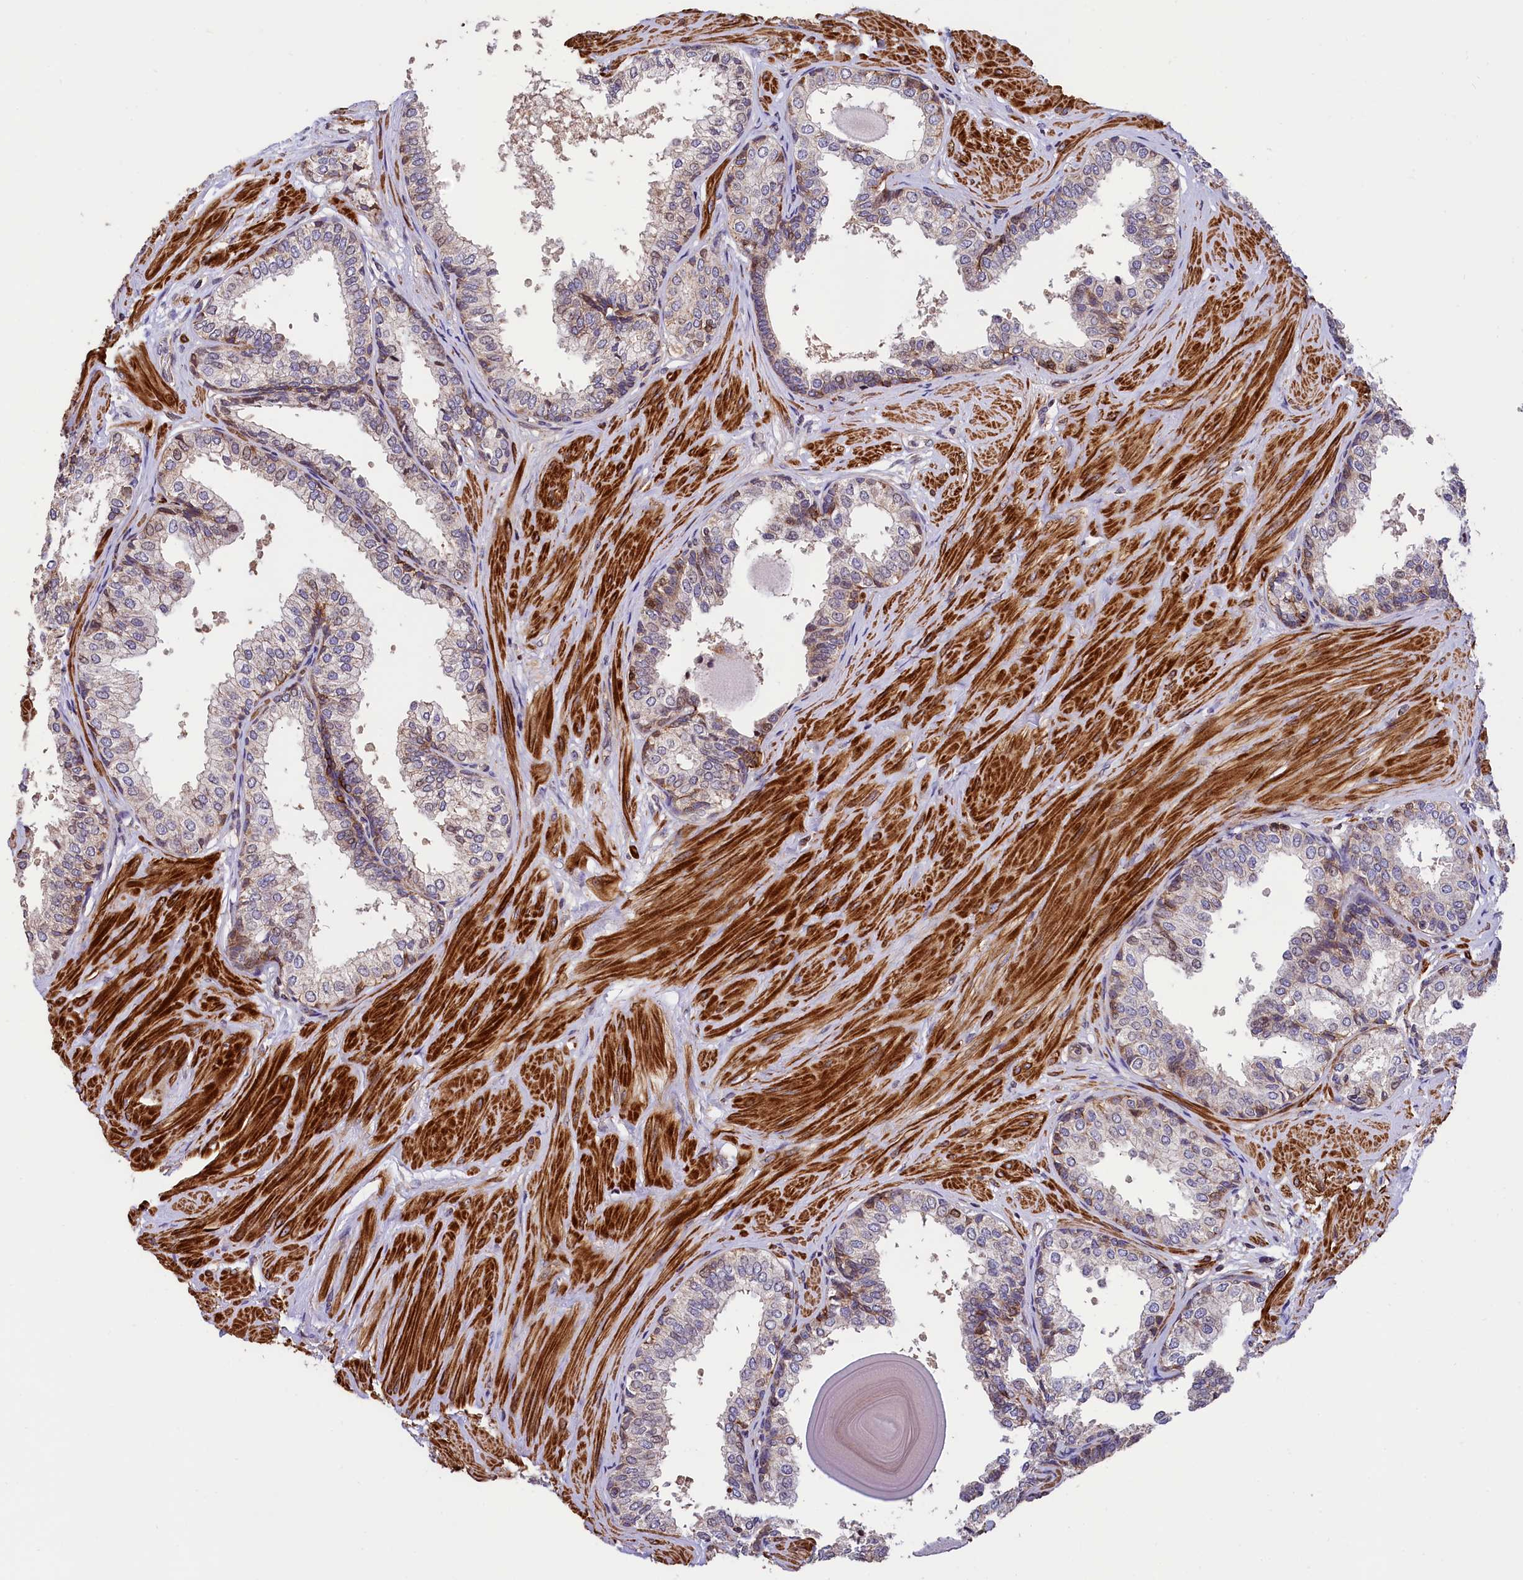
{"staining": {"intensity": "moderate", "quantity": "<25%", "location": "cytoplasmic/membranous,nuclear"}, "tissue": "prostate", "cell_type": "Glandular cells", "image_type": "normal", "snomed": [{"axis": "morphology", "description": "Normal tissue, NOS"}, {"axis": "topography", "description": "Prostate"}], "caption": "Moderate cytoplasmic/membranous,nuclear staining is present in approximately <25% of glandular cells in benign prostate.", "gene": "ZNF2", "patient": {"sex": "male", "age": 48}}